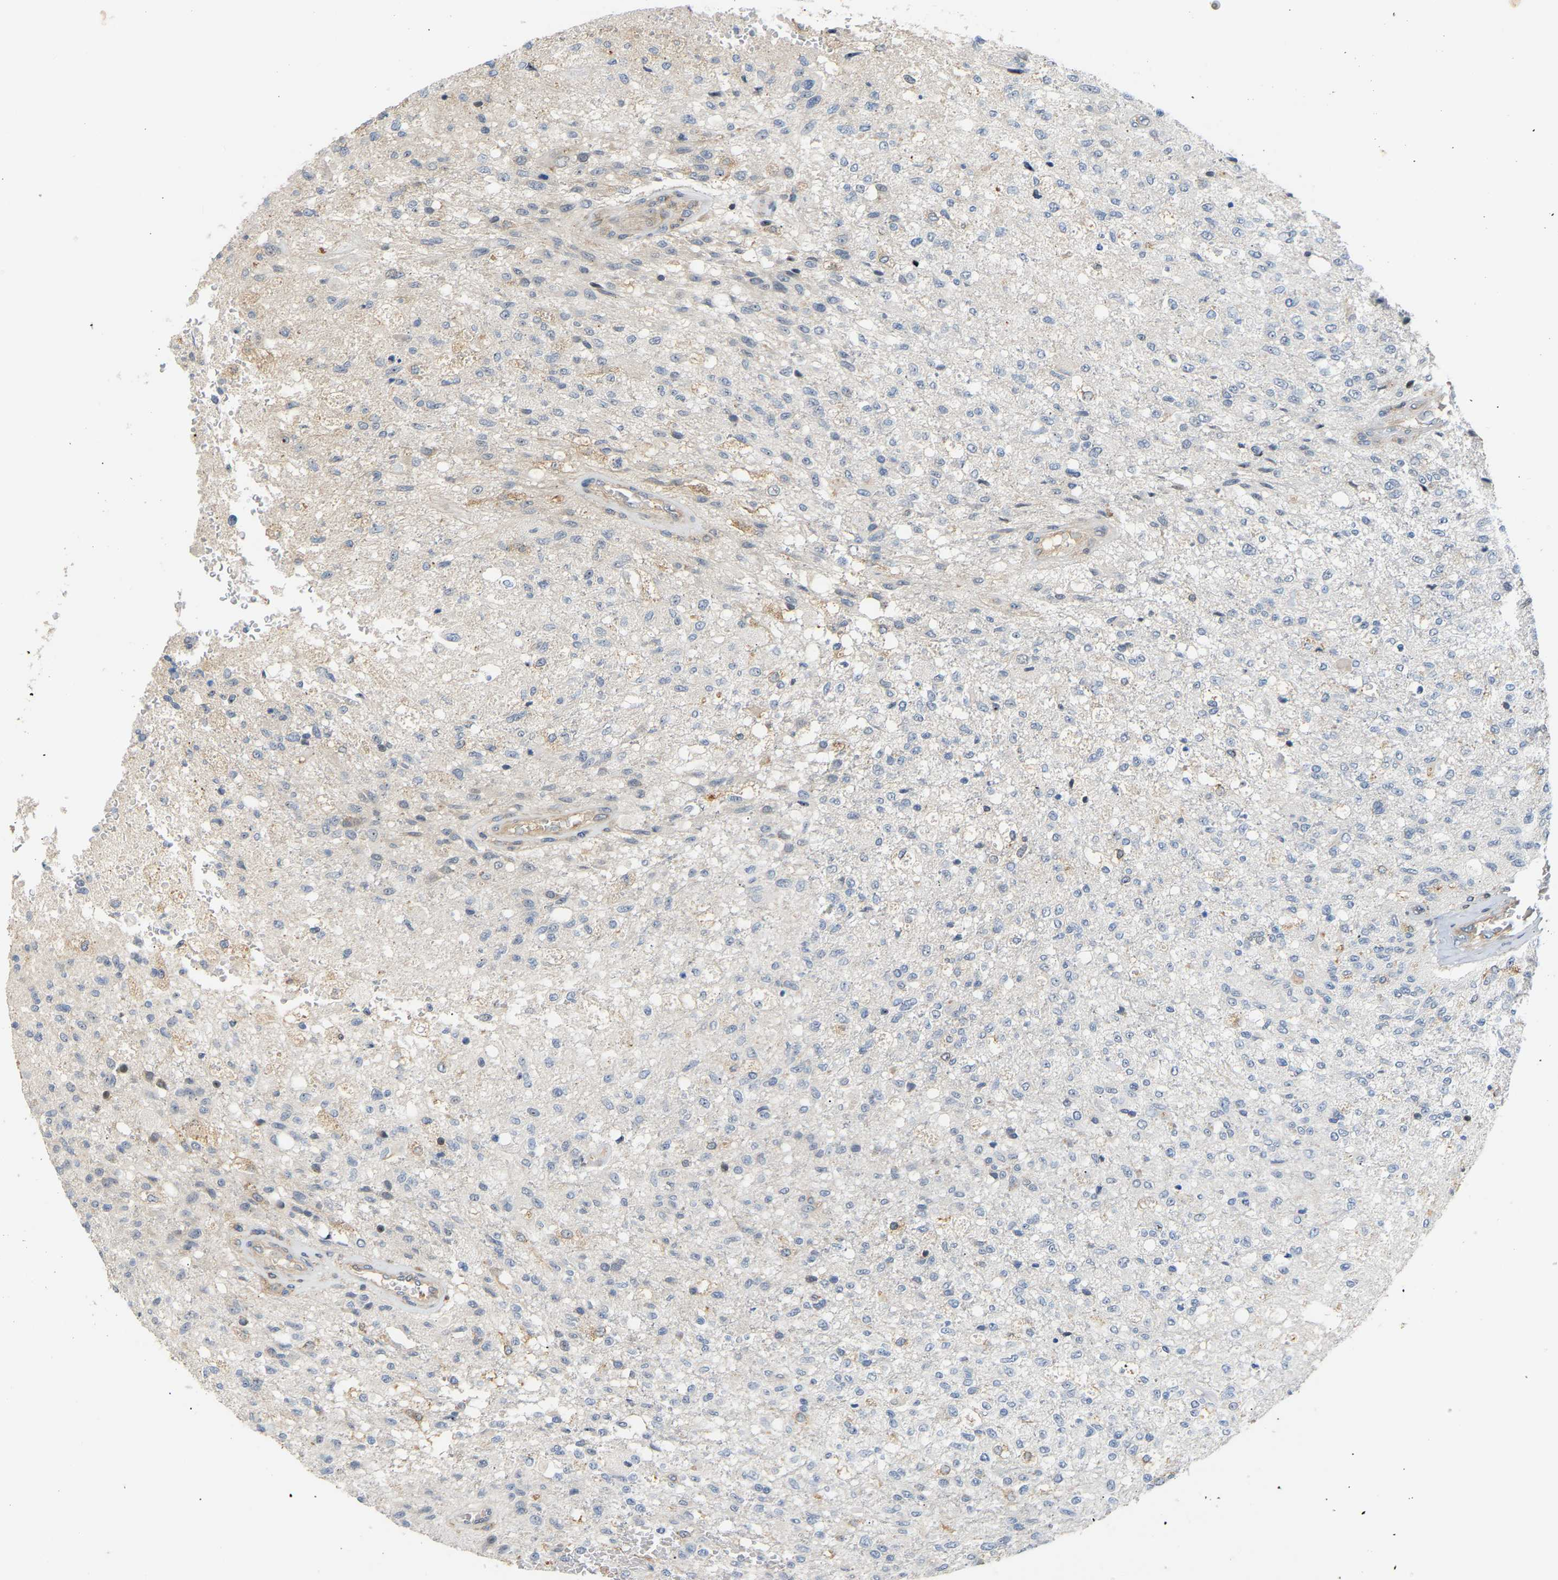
{"staining": {"intensity": "negative", "quantity": "none", "location": "none"}, "tissue": "glioma", "cell_type": "Tumor cells", "image_type": "cancer", "snomed": [{"axis": "morphology", "description": "Normal tissue, NOS"}, {"axis": "morphology", "description": "Glioma, malignant, High grade"}, {"axis": "topography", "description": "Cerebral cortex"}], "caption": "Immunohistochemical staining of human high-grade glioma (malignant) displays no significant positivity in tumor cells.", "gene": "PLCG2", "patient": {"sex": "male", "age": 77}}